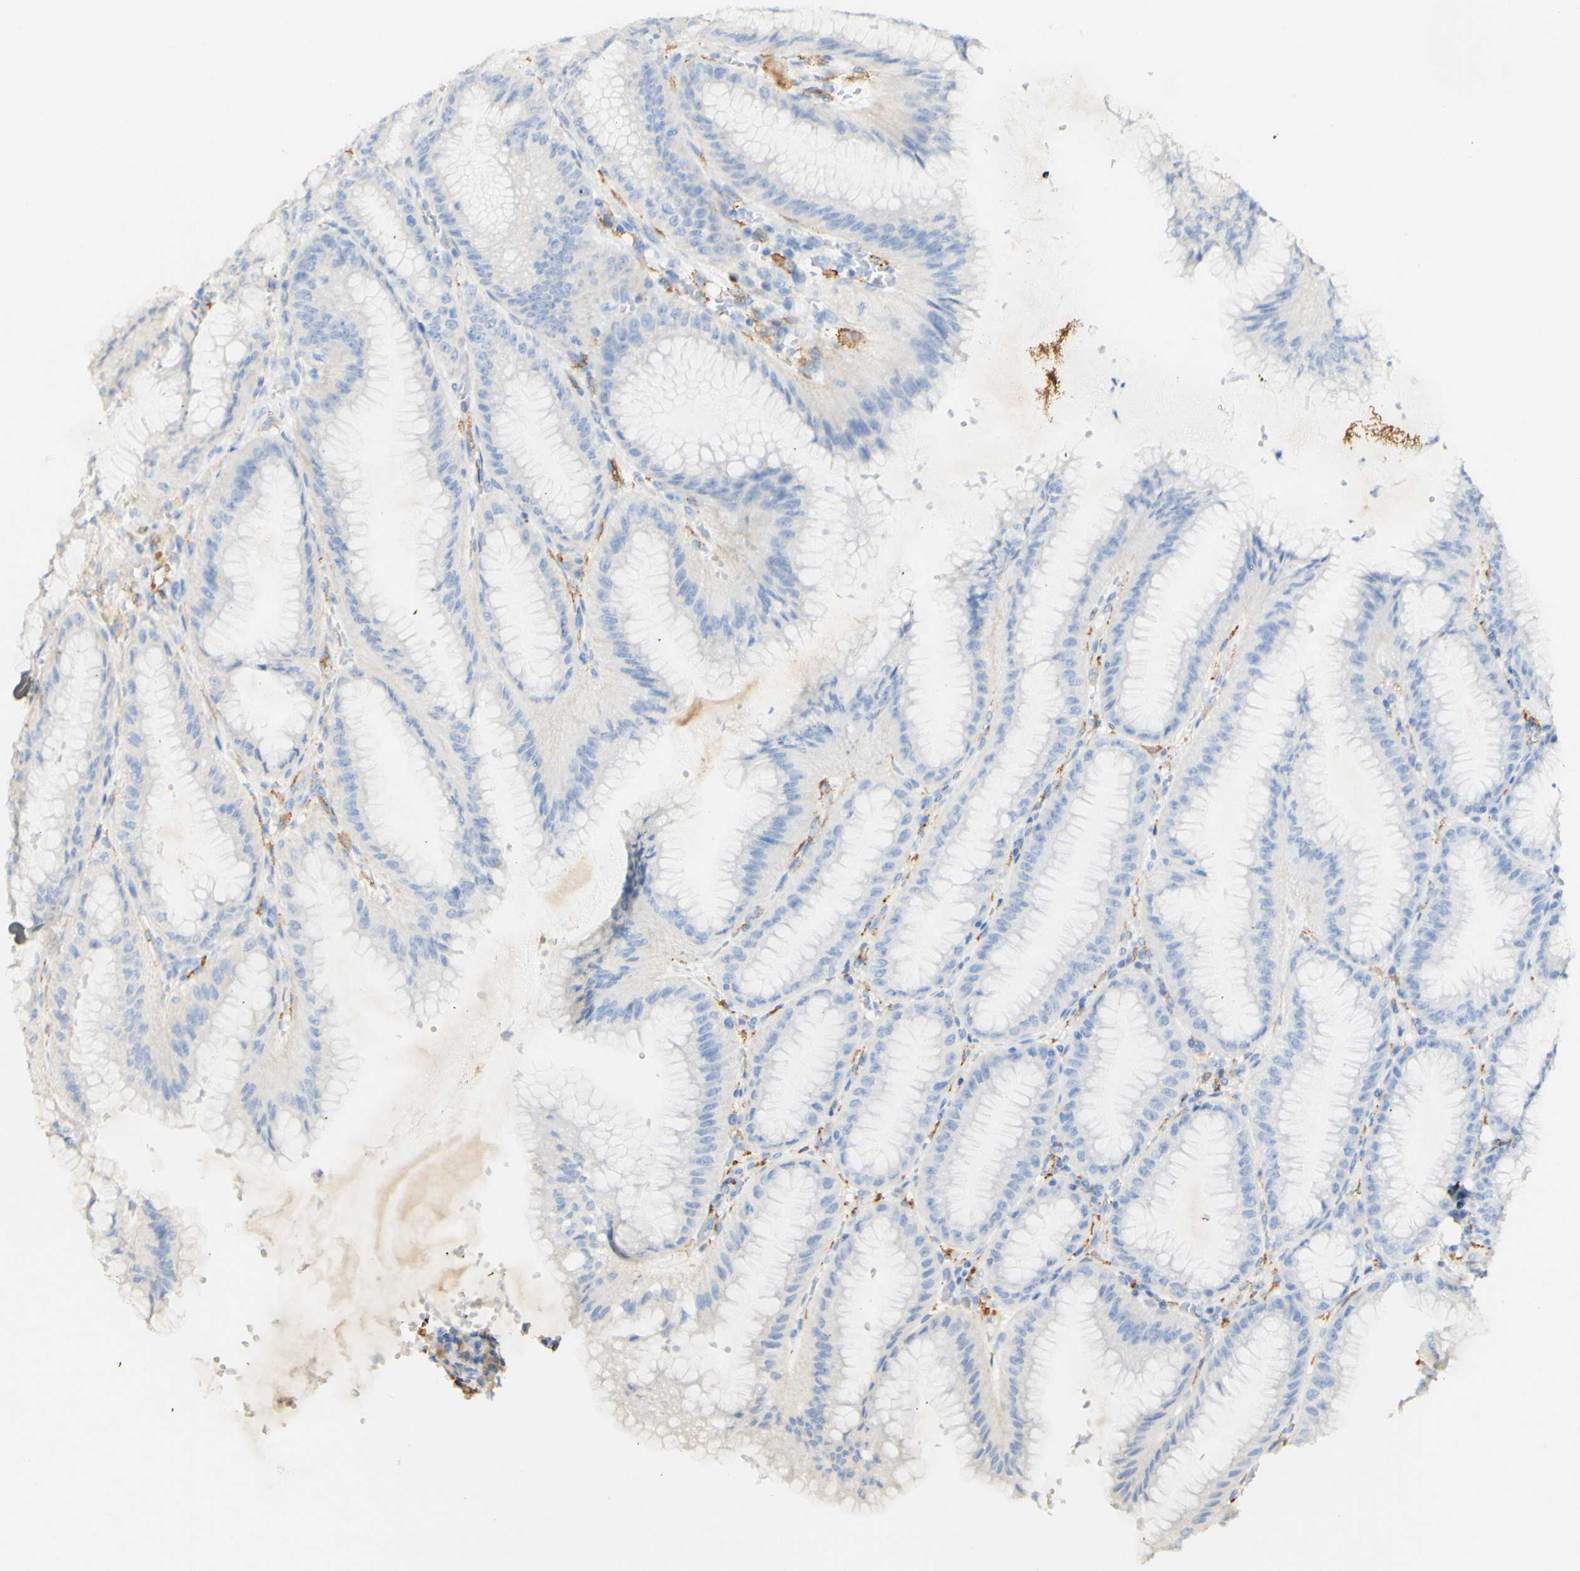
{"staining": {"intensity": "moderate", "quantity": "<25%", "location": "cytoplasmic/membranous"}, "tissue": "stomach", "cell_type": "Glandular cells", "image_type": "normal", "snomed": [{"axis": "morphology", "description": "Normal tissue, NOS"}, {"axis": "topography", "description": "Stomach, lower"}], "caption": "IHC staining of unremarkable stomach, which exhibits low levels of moderate cytoplasmic/membranous positivity in about <25% of glandular cells indicating moderate cytoplasmic/membranous protein positivity. The staining was performed using DAB (brown) for protein detection and nuclei were counterstained in hematoxylin (blue).", "gene": "FCGRT", "patient": {"sex": "male", "age": 71}}